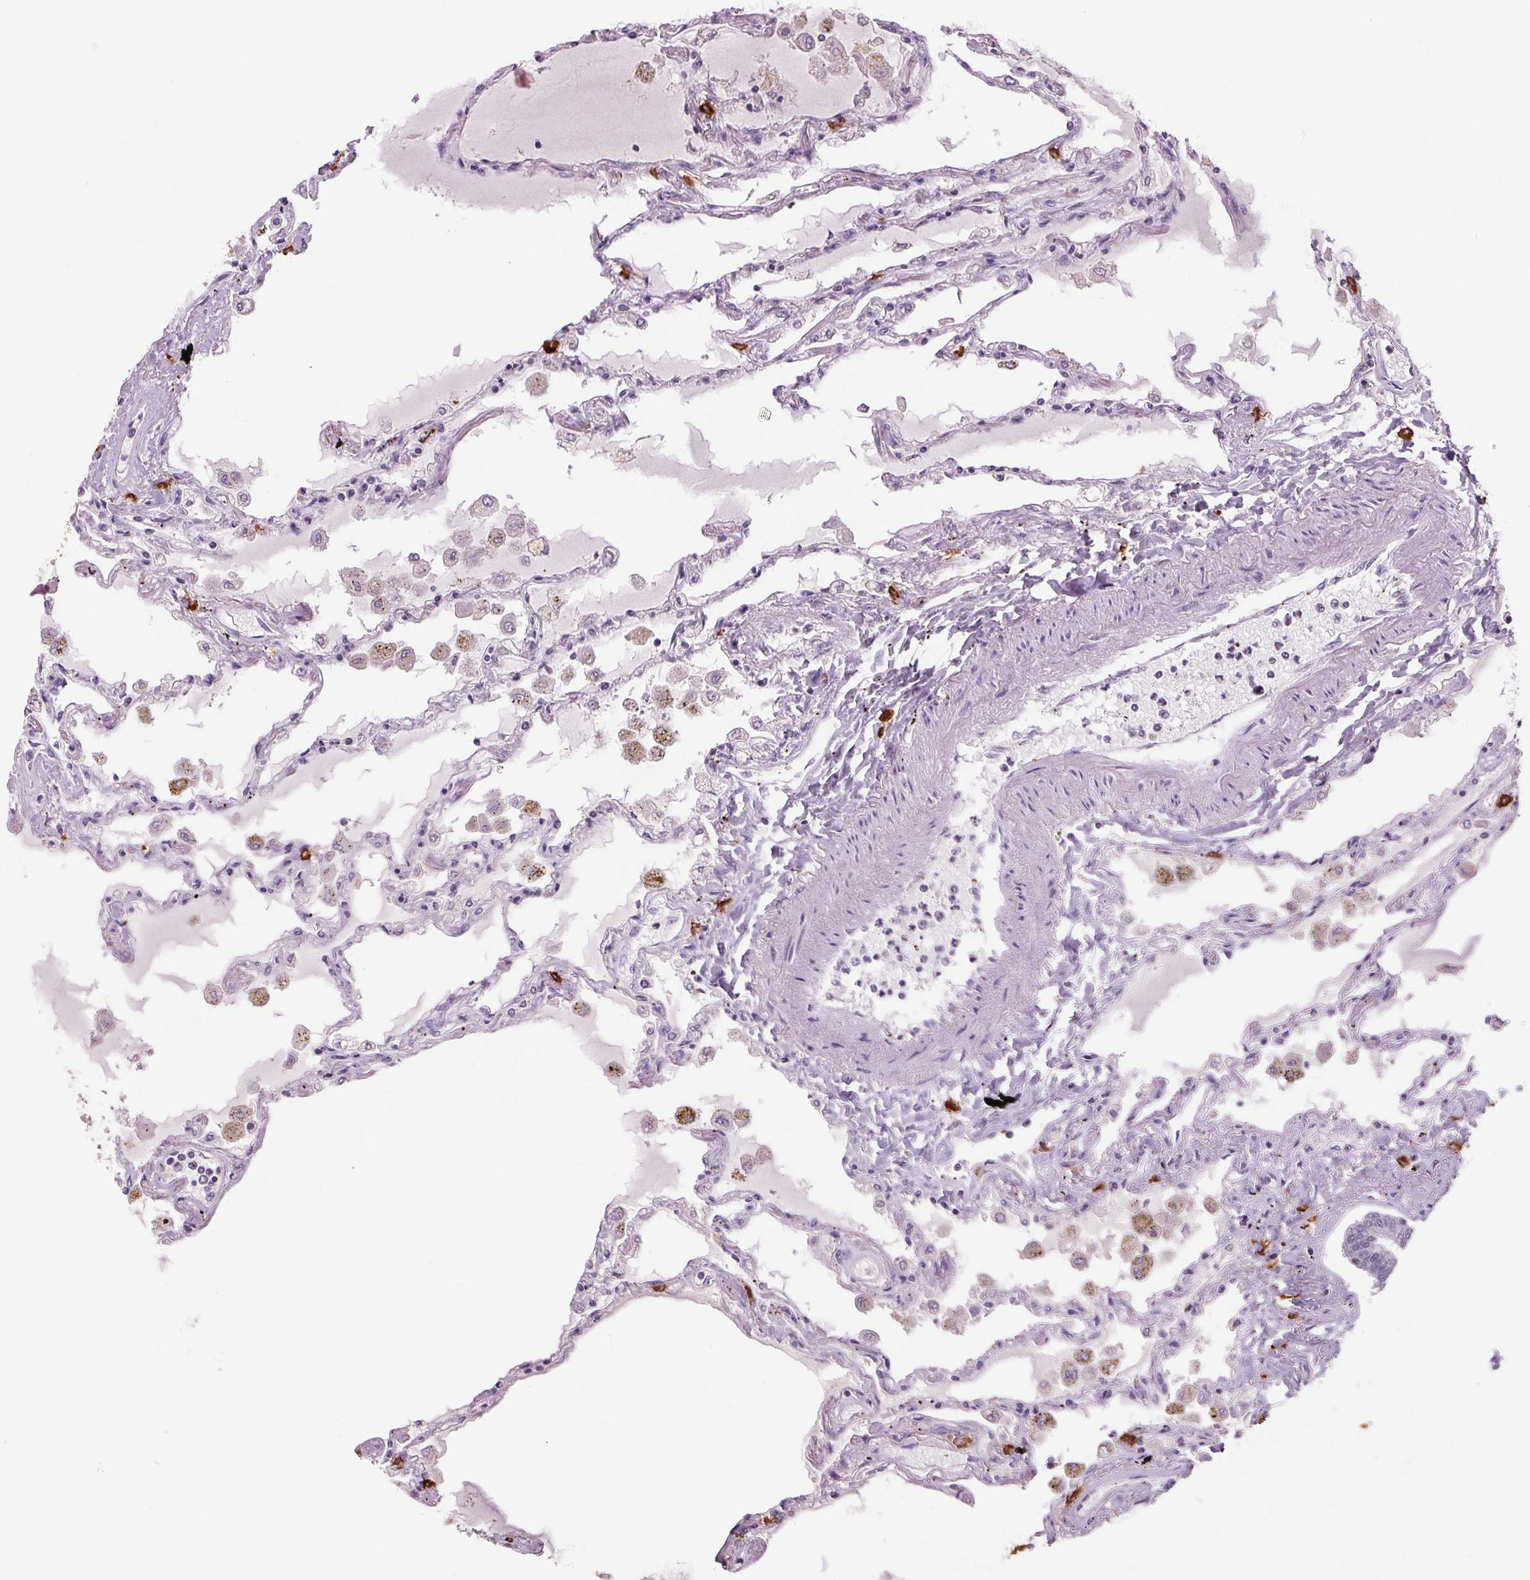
{"staining": {"intensity": "weak", "quantity": "<25%", "location": "nuclear"}, "tissue": "lung", "cell_type": "Alveolar cells", "image_type": "normal", "snomed": [{"axis": "morphology", "description": "Normal tissue, NOS"}, {"axis": "morphology", "description": "Adenocarcinoma, NOS"}, {"axis": "topography", "description": "Cartilage tissue"}, {"axis": "topography", "description": "Lung"}], "caption": "A histopathology image of human lung is negative for staining in alveolar cells. The staining is performed using DAB (3,3'-diaminobenzidine) brown chromogen with nuclei counter-stained in using hematoxylin.", "gene": "ZBTB4", "patient": {"sex": "female", "age": 67}}